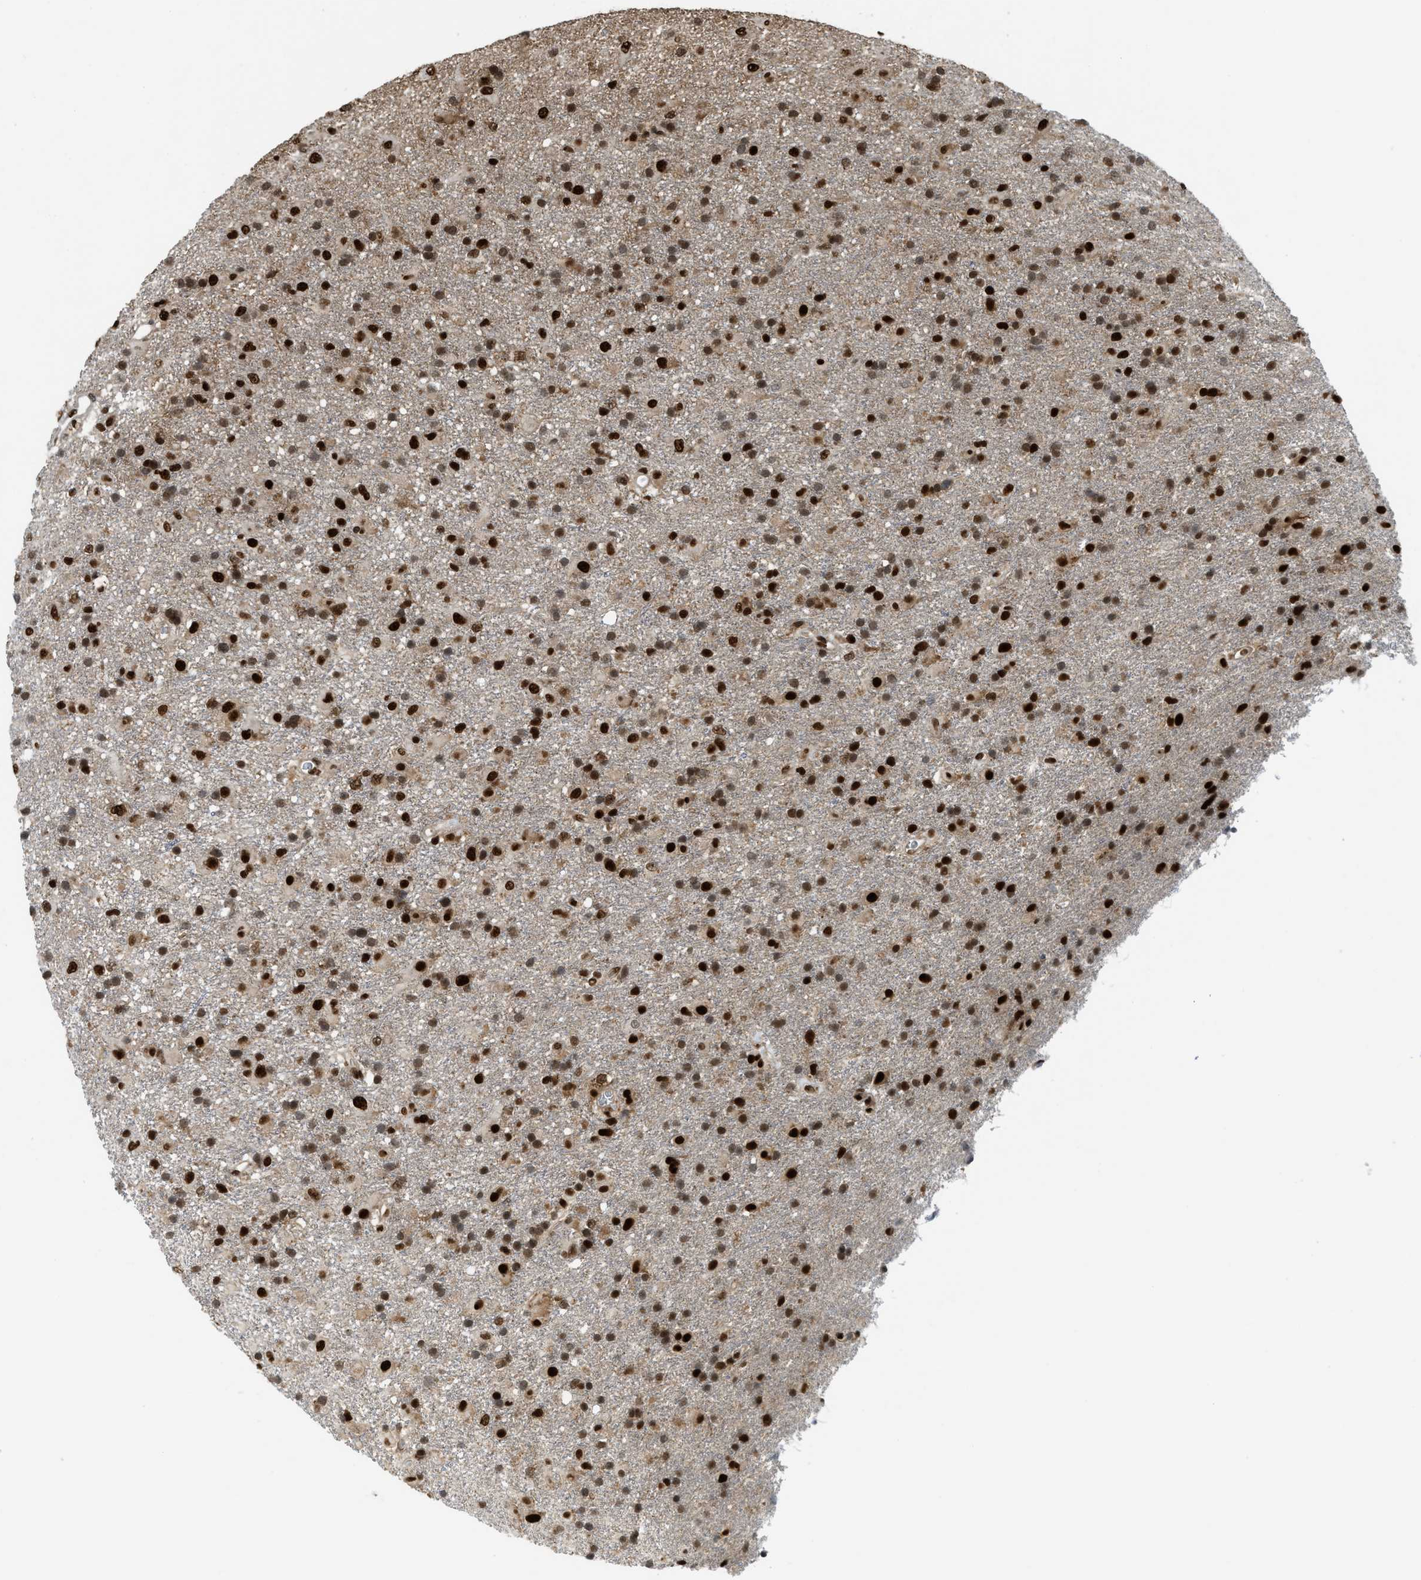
{"staining": {"intensity": "strong", "quantity": ">75%", "location": "nuclear"}, "tissue": "glioma", "cell_type": "Tumor cells", "image_type": "cancer", "snomed": [{"axis": "morphology", "description": "Glioma, malignant, Low grade"}, {"axis": "topography", "description": "Brain"}], "caption": "A high amount of strong nuclear expression is identified in about >75% of tumor cells in malignant glioma (low-grade) tissue.", "gene": "RFX5", "patient": {"sex": "male", "age": 65}}